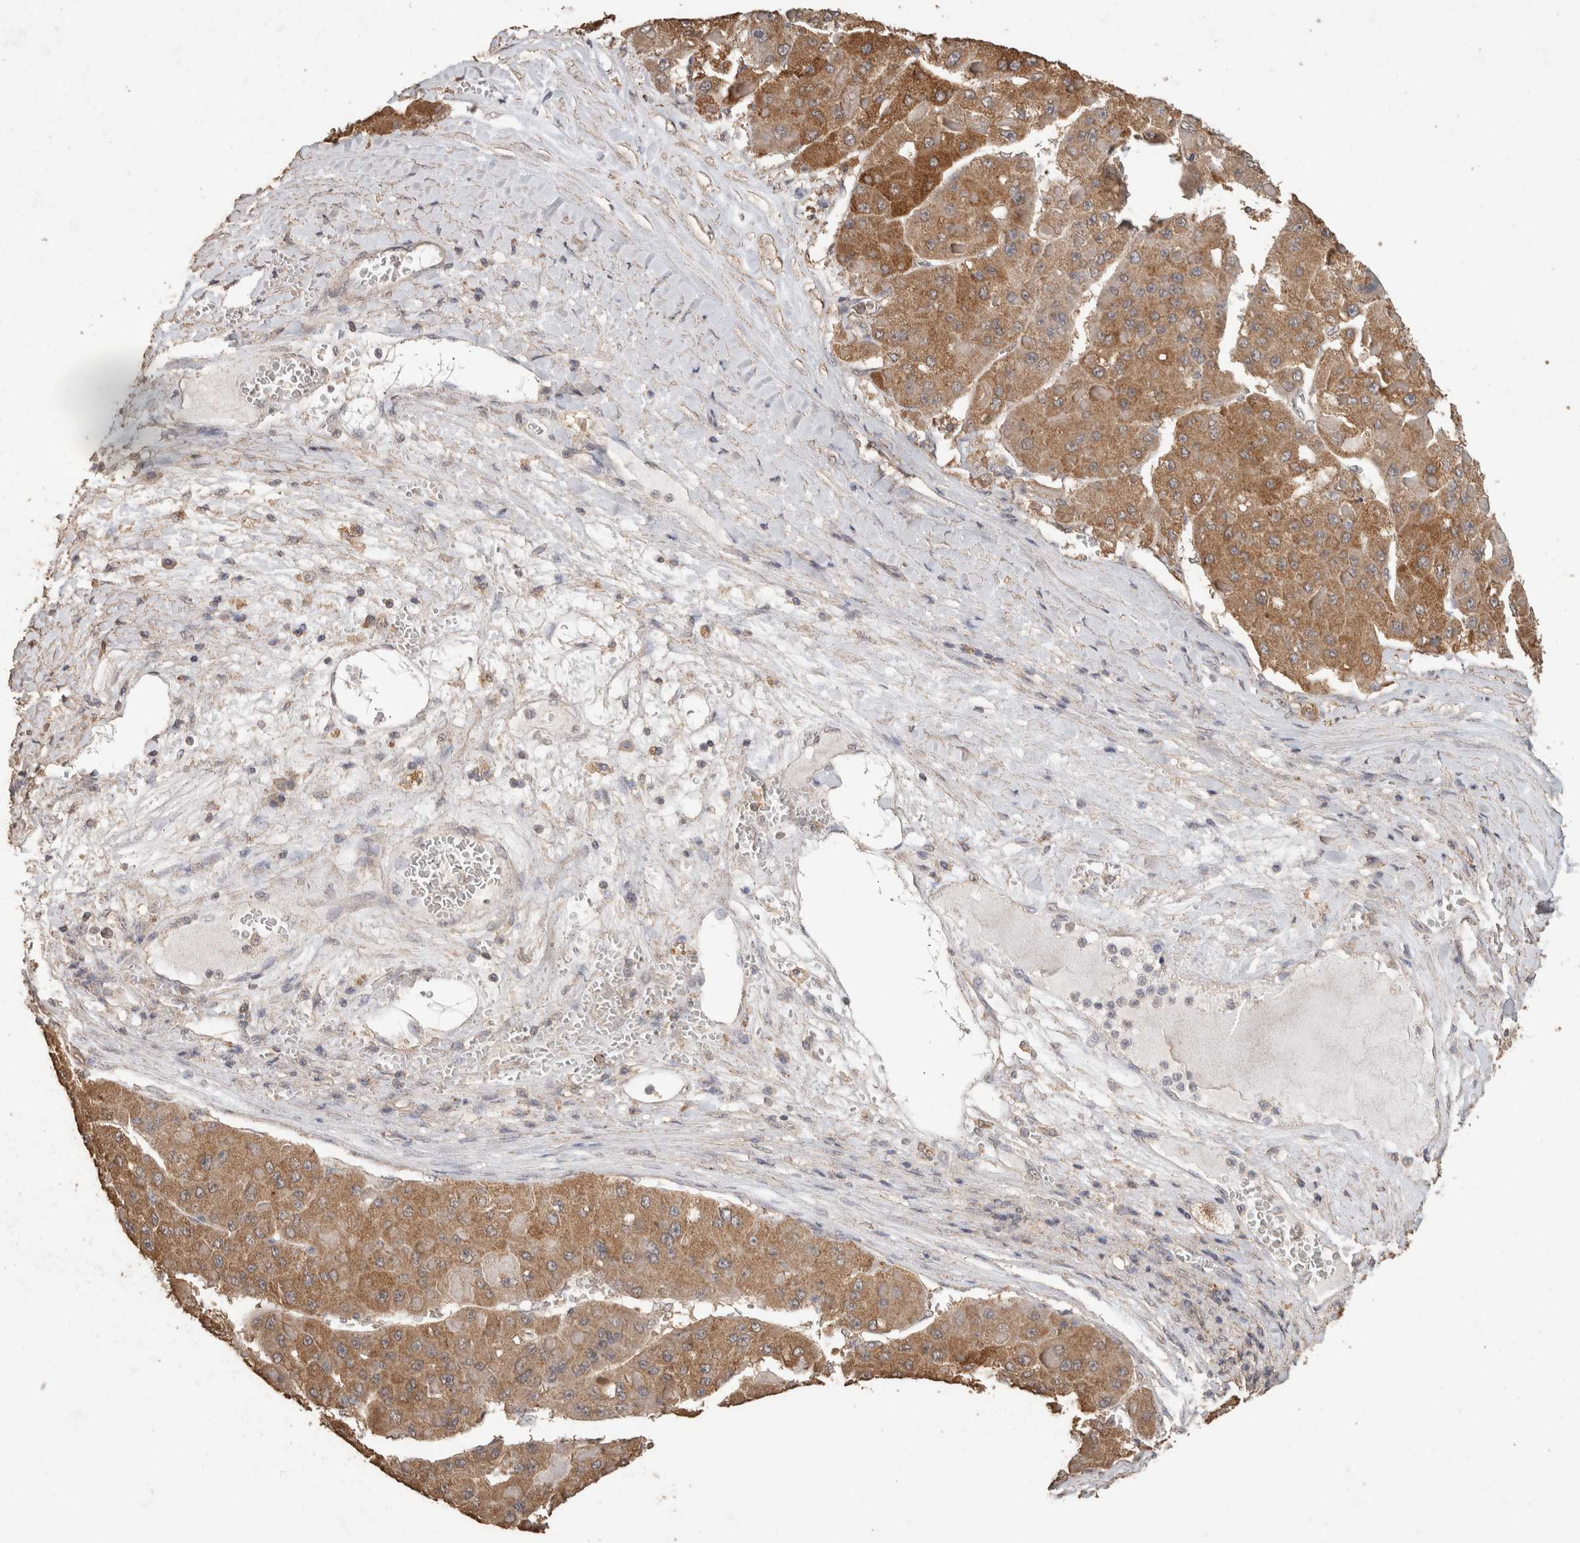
{"staining": {"intensity": "weak", "quantity": ">75%", "location": "cytoplasmic/membranous"}, "tissue": "liver cancer", "cell_type": "Tumor cells", "image_type": "cancer", "snomed": [{"axis": "morphology", "description": "Carcinoma, Hepatocellular, NOS"}, {"axis": "topography", "description": "Liver"}], "caption": "A high-resolution image shows immunohistochemistry (IHC) staining of liver cancer, which reveals weak cytoplasmic/membranous expression in about >75% of tumor cells.", "gene": "CX3CL1", "patient": {"sex": "female", "age": 73}}